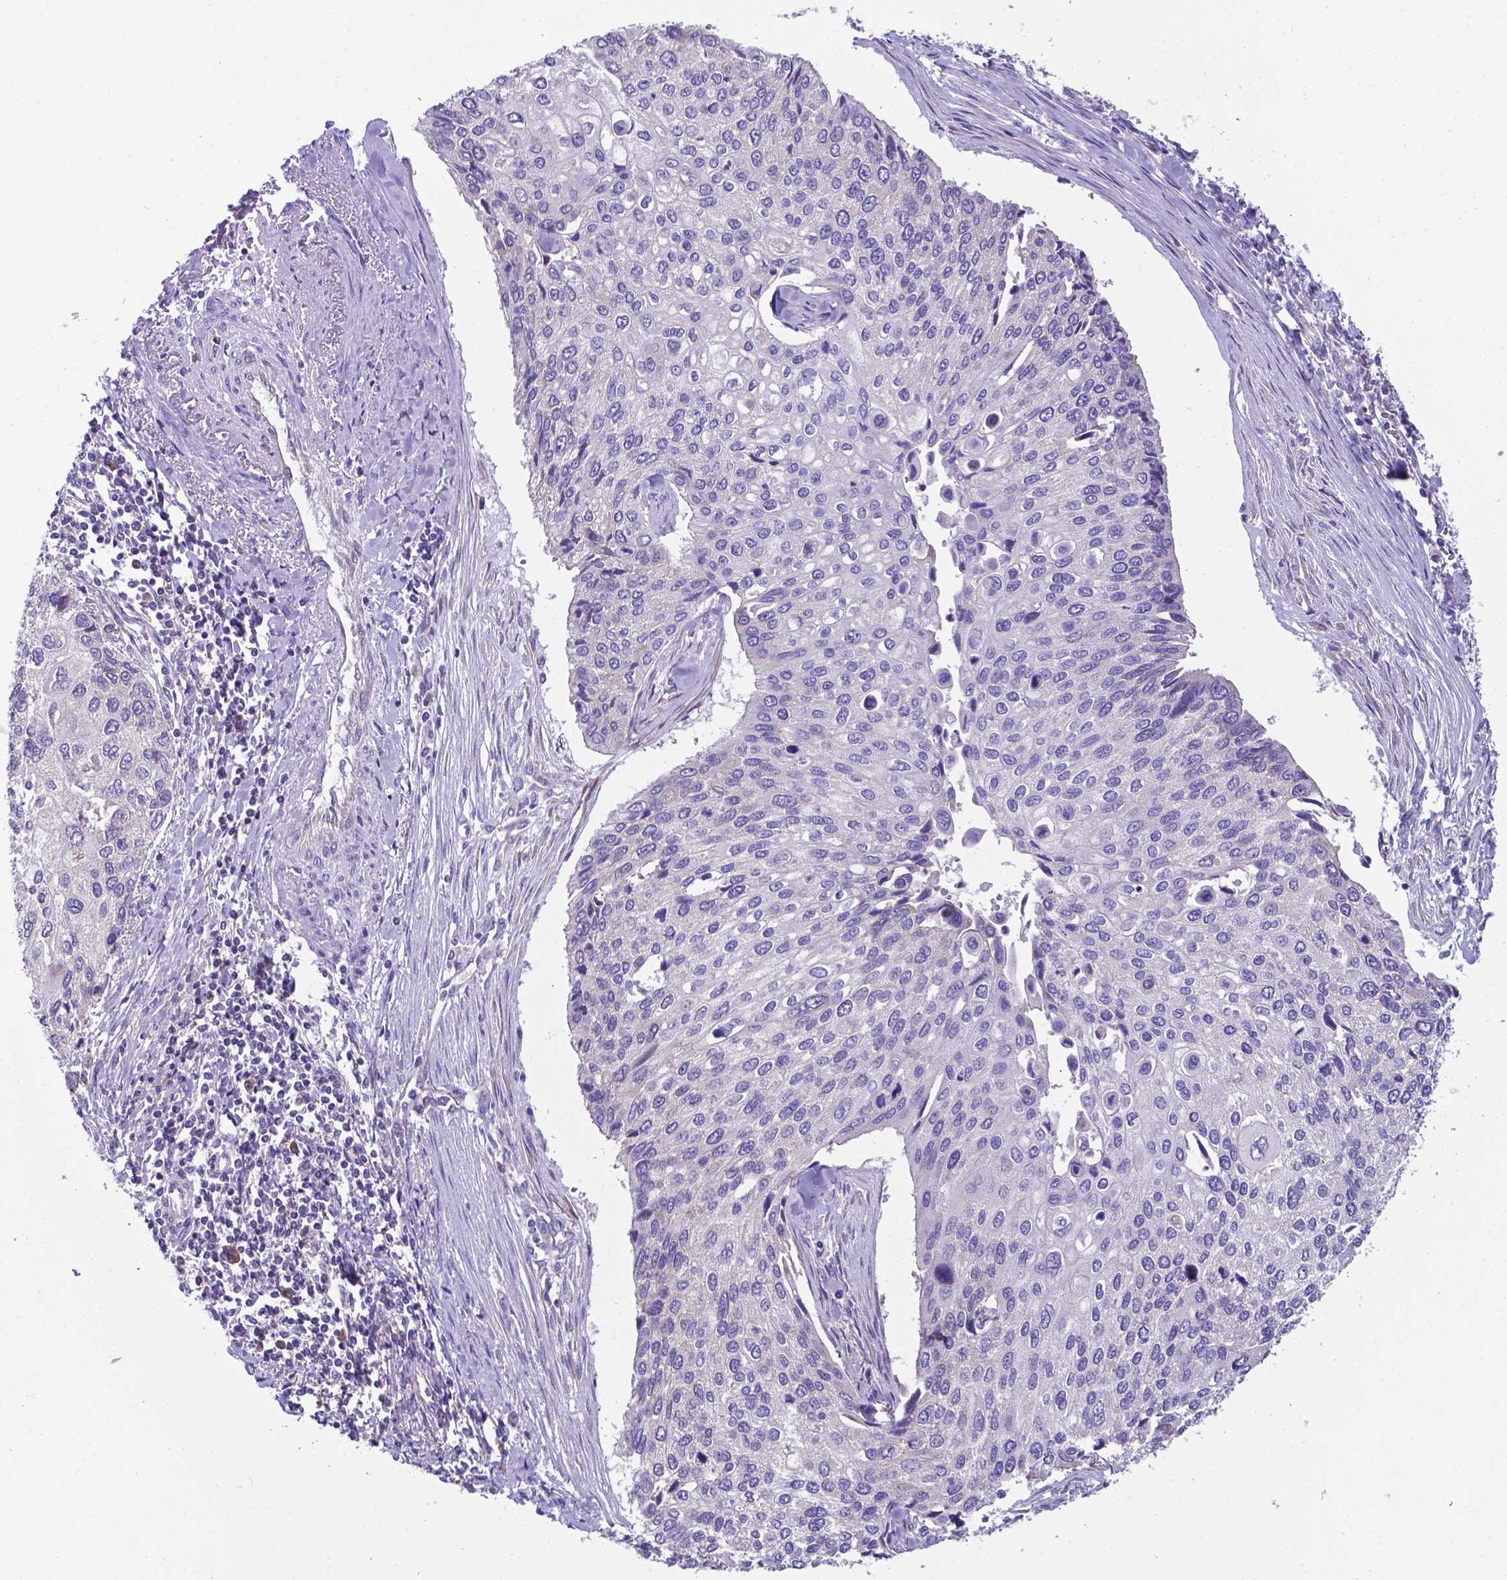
{"staining": {"intensity": "negative", "quantity": "none", "location": "none"}, "tissue": "lung cancer", "cell_type": "Tumor cells", "image_type": "cancer", "snomed": [{"axis": "morphology", "description": "Squamous cell carcinoma, NOS"}, {"axis": "morphology", "description": "Squamous cell carcinoma, metastatic, NOS"}, {"axis": "topography", "description": "Lung"}], "caption": "IHC of lung cancer displays no positivity in tumor cells.", "gene": "RPL6", "patient": {"sex": "male", "age": 63}}